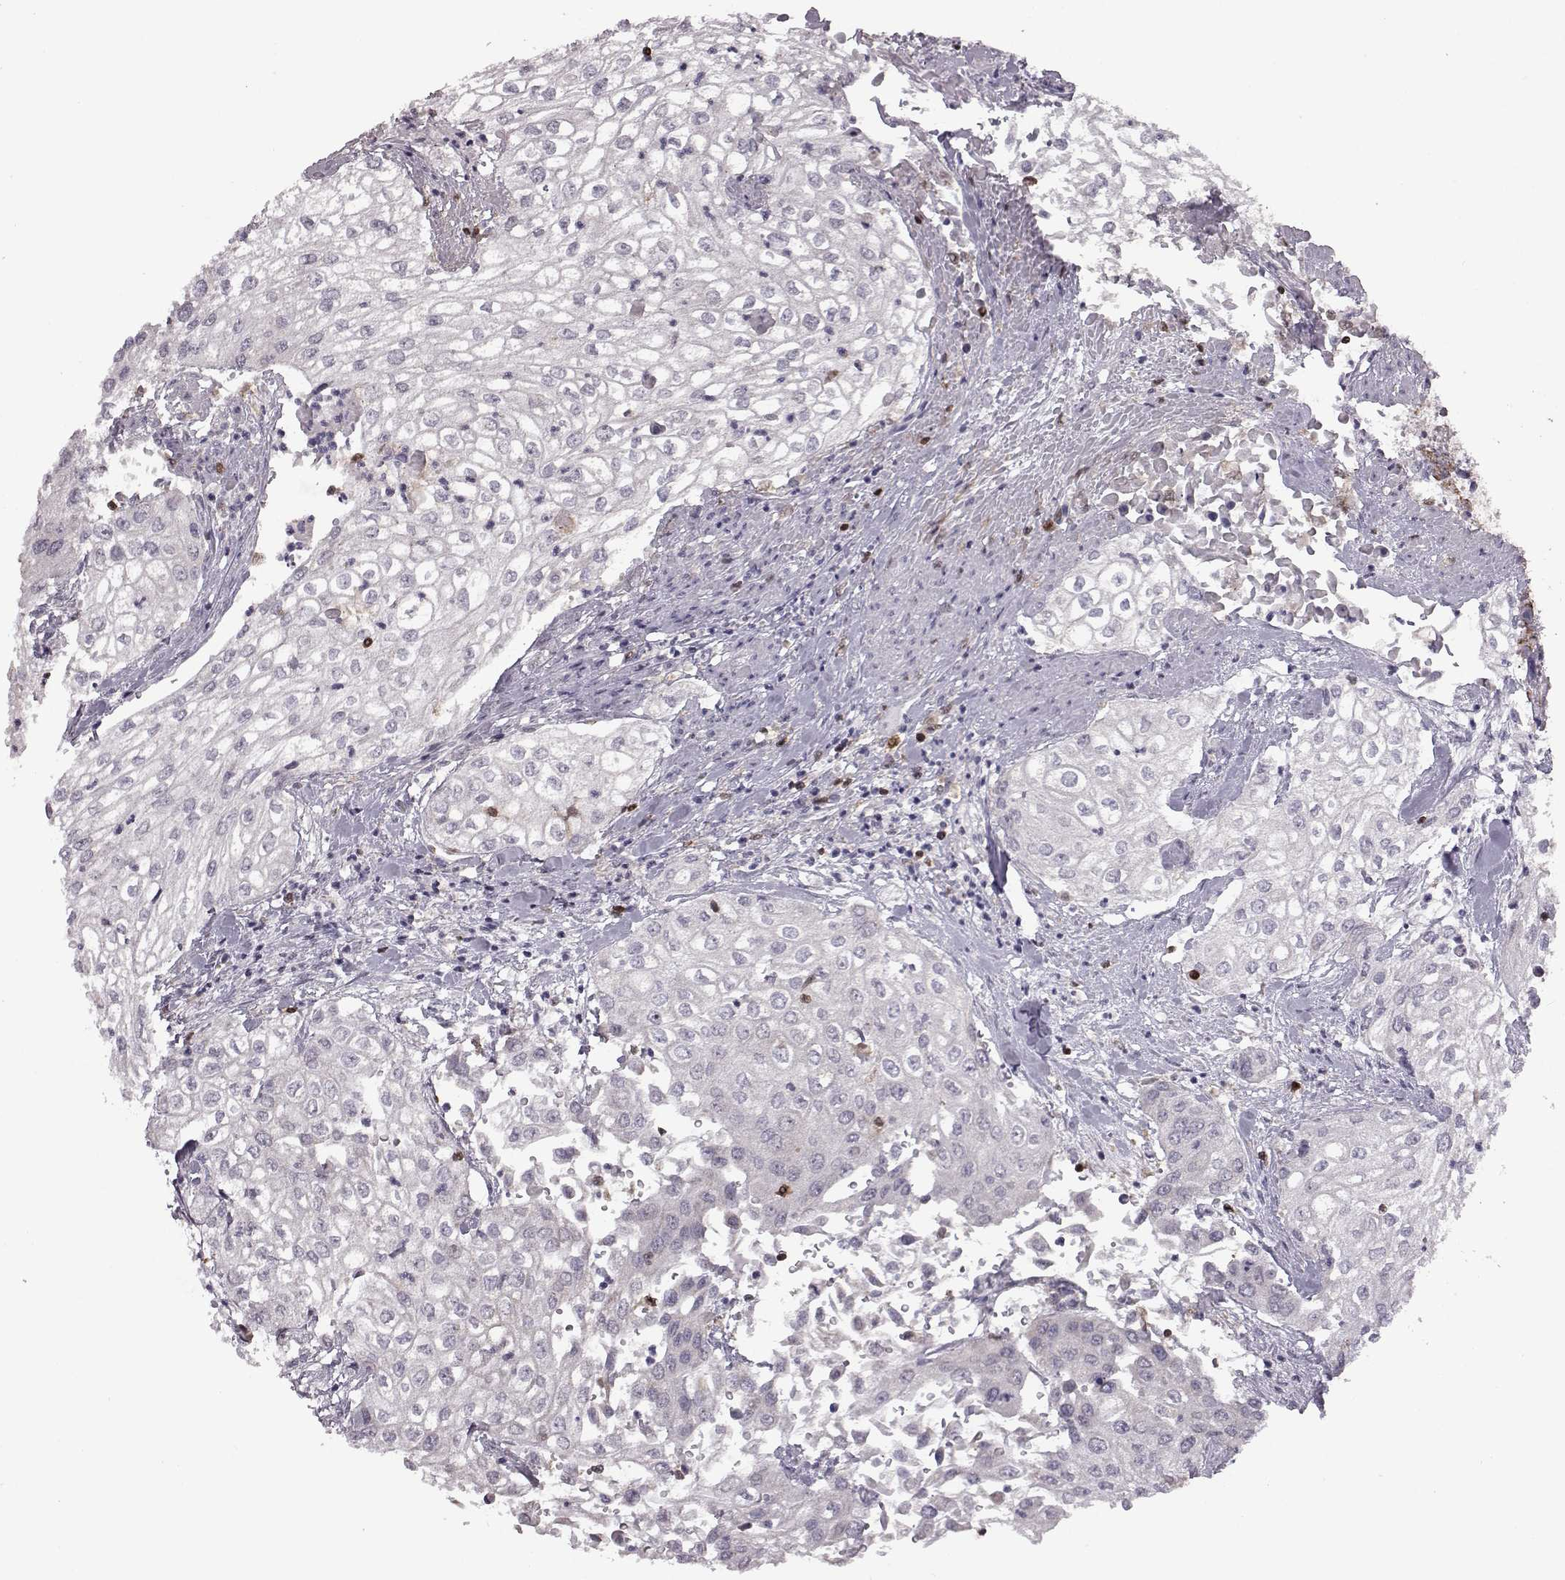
{"staining": {"intensity": "negative", "quantity": "none", "location": "none"}, "tissue": "urothelial cancer", "cell_type": "Tumor cells", "image_type": "cancer", "snomed": [{"axis": "morphology", "description": "Urothelial carcinoma, High grade"}, {"axis": "topography", "description": "Urinary bladder"}], "caption": "DAB (3,3'-diaminobenzidine) immunohistochemical staining of human urothelial carcinoma (high-grade) exhibits no significant staining in tumor cells. (Brightfield microscopy of DAB IHC at high magnification).", "gene": "DOK2", "patient": {"sex": "male", "age": 62}}